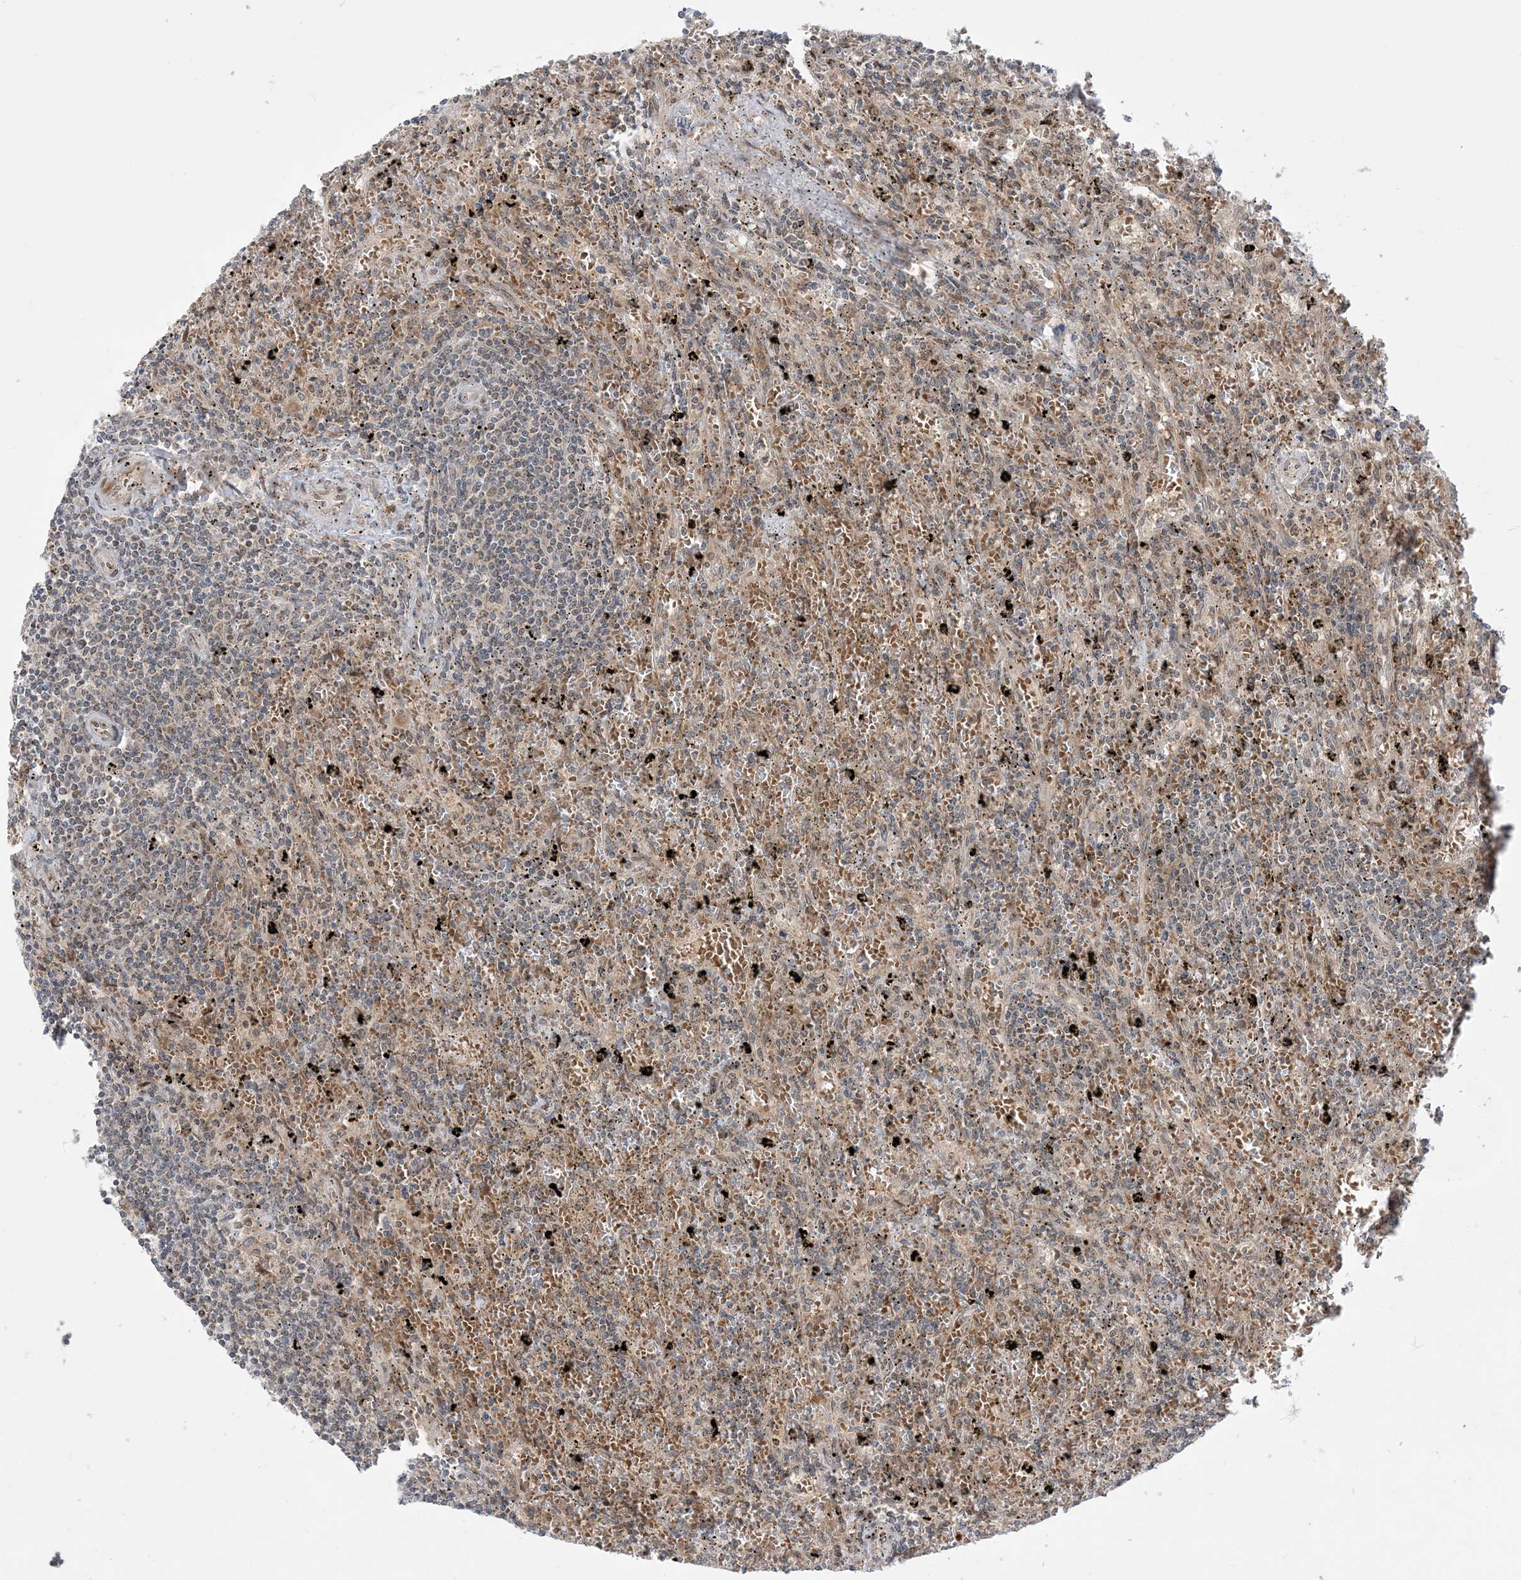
{"staining": {"intensity": "weak", "quantity": "<25%", "location": "cytoplasmic/membranous"}, "tissue": "lymphoma", "cell_type": "Tumor cells", "image_type": "cancer", "snomed": [{"axis": "morphology", "description": "Malignant lymphoma, non-Hodgkin's type, Low grade"}, {"axis": "topography", "description": "Spleen"}], "caption": "Malignant lymphoma, non-Hodgkin's type (low-grade) stained for a protein using IHC demonstrates no expression tumor cells.", "gene": "CASP4", "patient": {"sex": "male", "age": 76}}